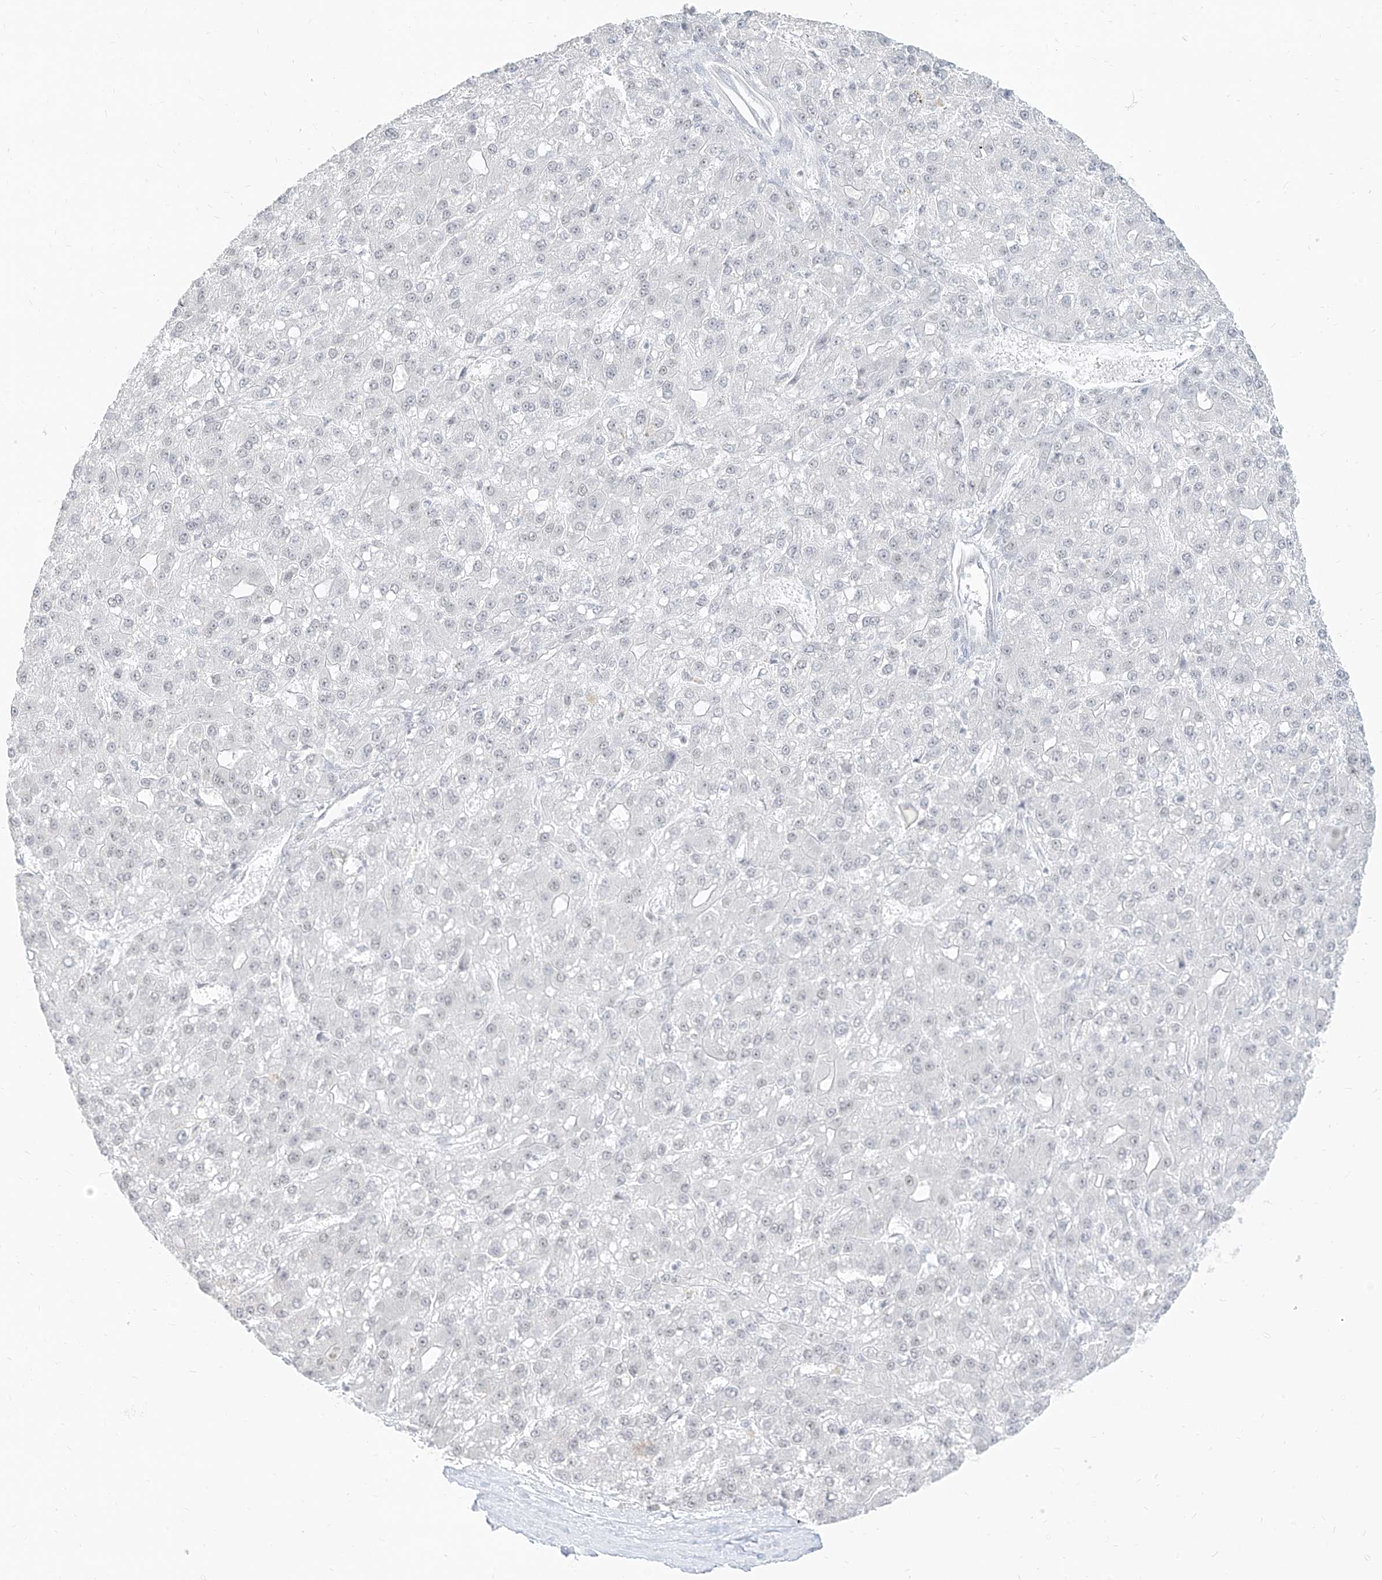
{"staining": {"intensity": "negative", "quantity": "none", "location": "none"}, "tissue": "liver cancer", "cell_type": "Tumor cells", "image_type": "cancer", "snomed": [{"axis": "morphology", "description": "Carcinoma, Hepatocellular, NOS"}, {"axis": "topography", "description": "Liver"}], "caption": "Human liver cancer stained for a protein using immunohistochemistry (IHC) reveals no positivity in tumor cells.", "gene": "SUPT5H", "patient": {"sex": "male", "age": 67}}